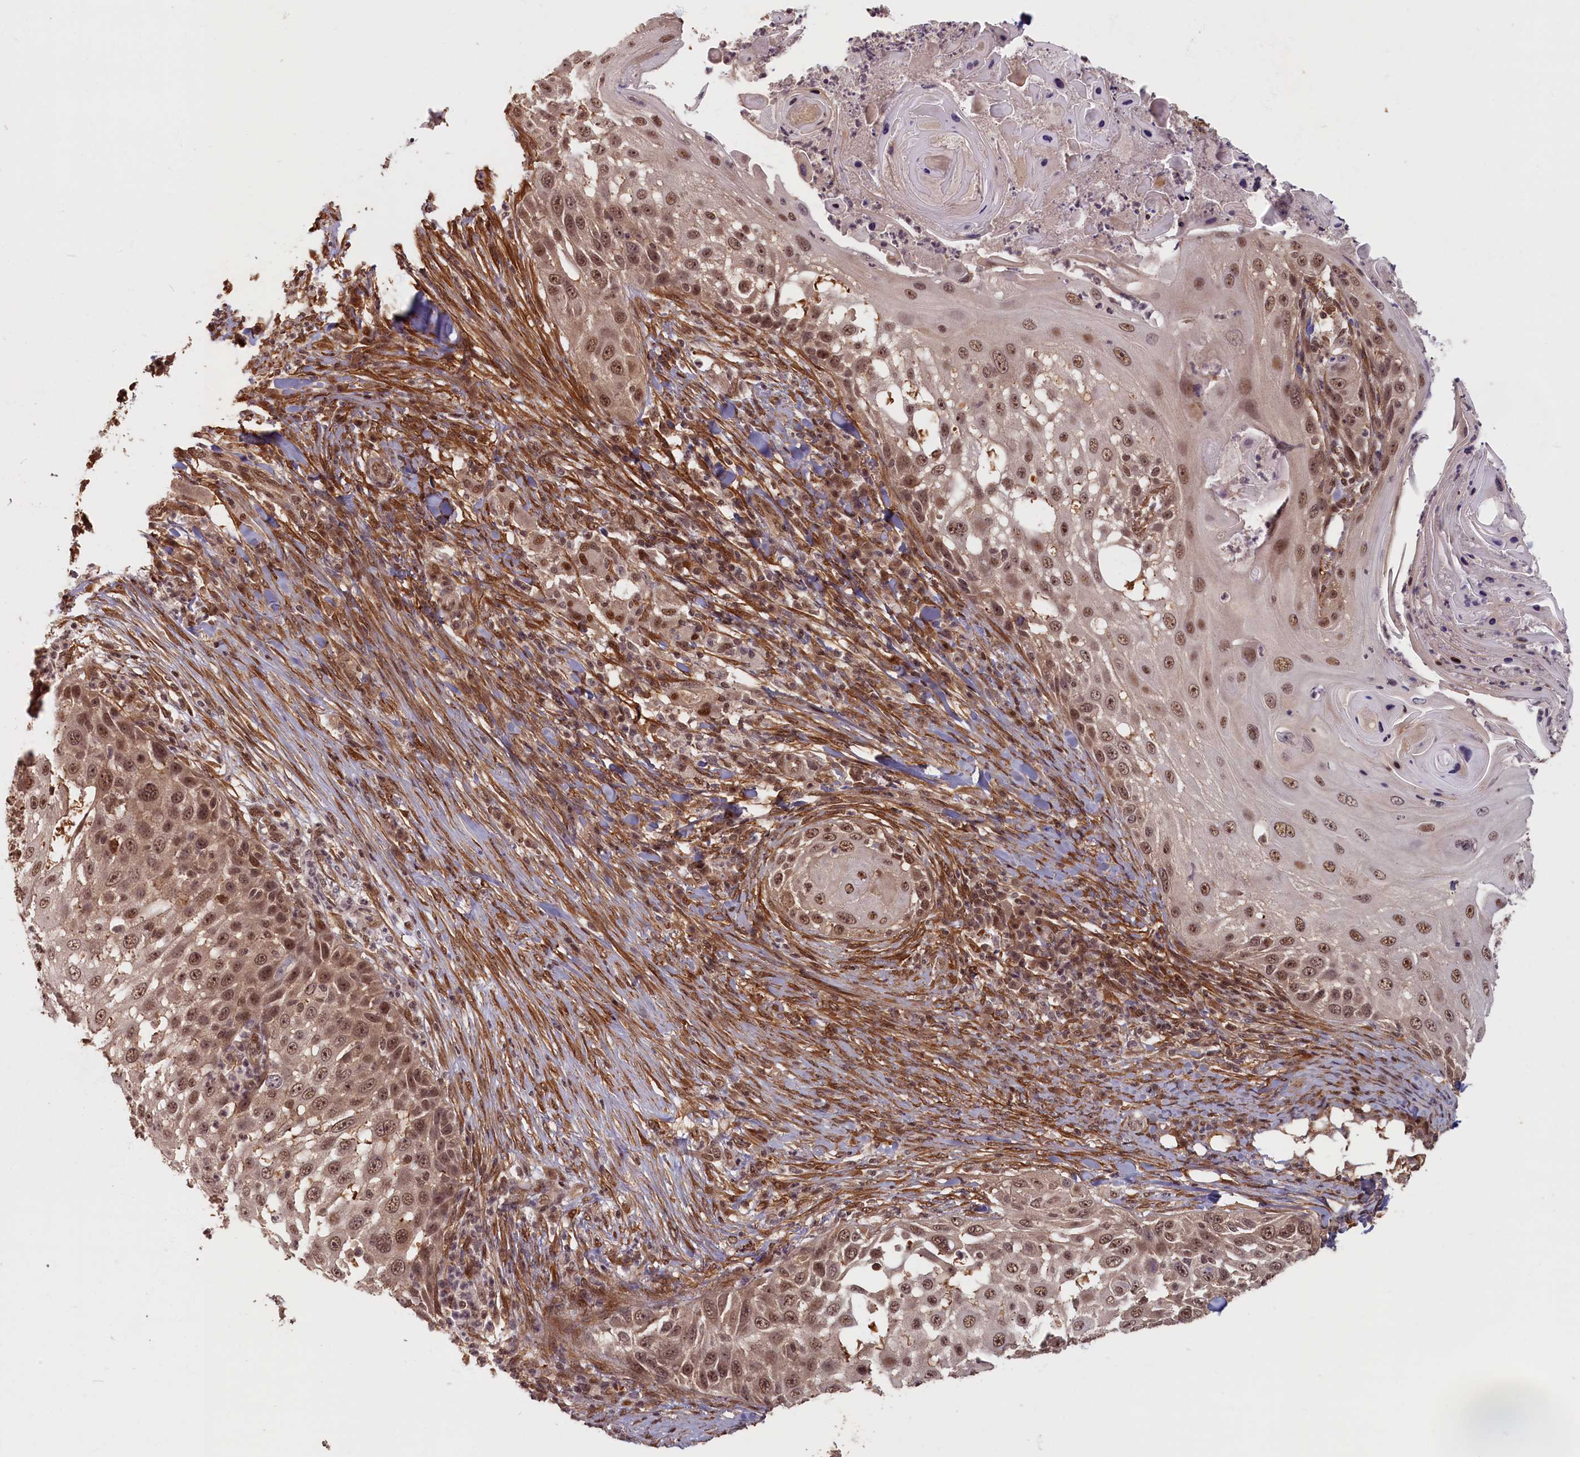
{"staining": {"intensity": "moderate", "quantity": ">75%", "location": "nuclear"}, "tissue": "skin cancer", "cell_type": "Tumor cells", "image_type": "cancer", "snomed": [{"axis": "morphology", "description": "Squamous cell carcinoma, NOS"}, {"axis": "topography", "description": "Skin"}], "caption": "Immunohistochemical staining of human skin cancer exhibits medium levels of moderate nuclear expression in about >75% of tumor cells.", "gene": "HIF3A", "patient": {"sex": "female", "age": 44}}